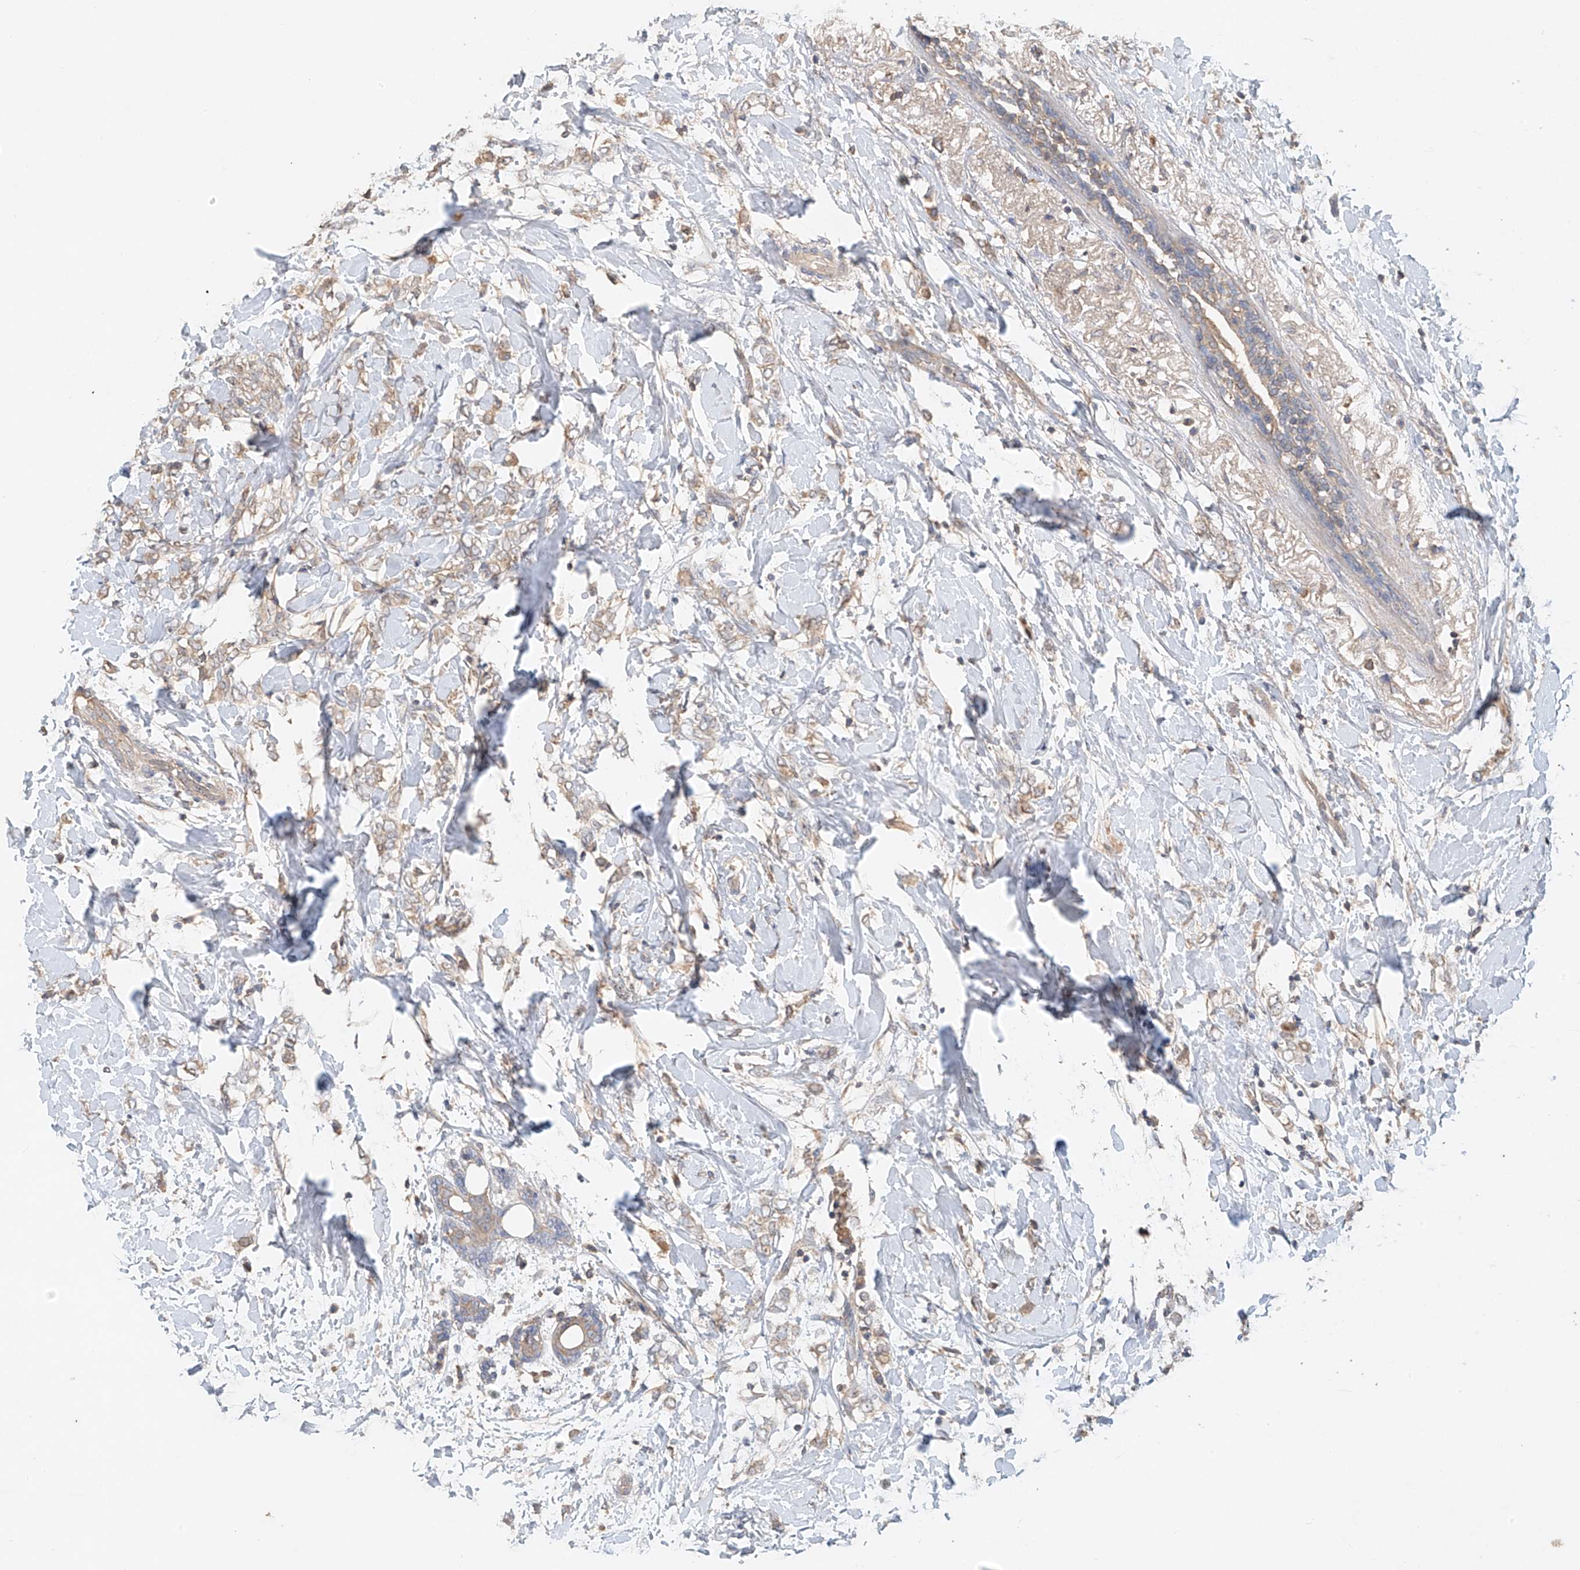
{"staining": {"intensity": "weak", "quantity": ">75%", "location": "cytoplasmic/membranous"}, "tissue": "breast cancer", "cell_type": "Tumor cells", "image_type": "cancer", "snomed": [{"axis": "morphology", "description": "Normal tissue, NOS"}, {"axis": "morphology", "description": "Lobular carcinoma"}, {"axis": "topography", "description": "Breast"}], "caption": "IHC of breast lobular carcinoma displays low levels of weak cytoplasmic/membranous staining in about >75% of tumor cells.", "gene": "GNB1L", "patient": {"sex": "female", "age": 47}}